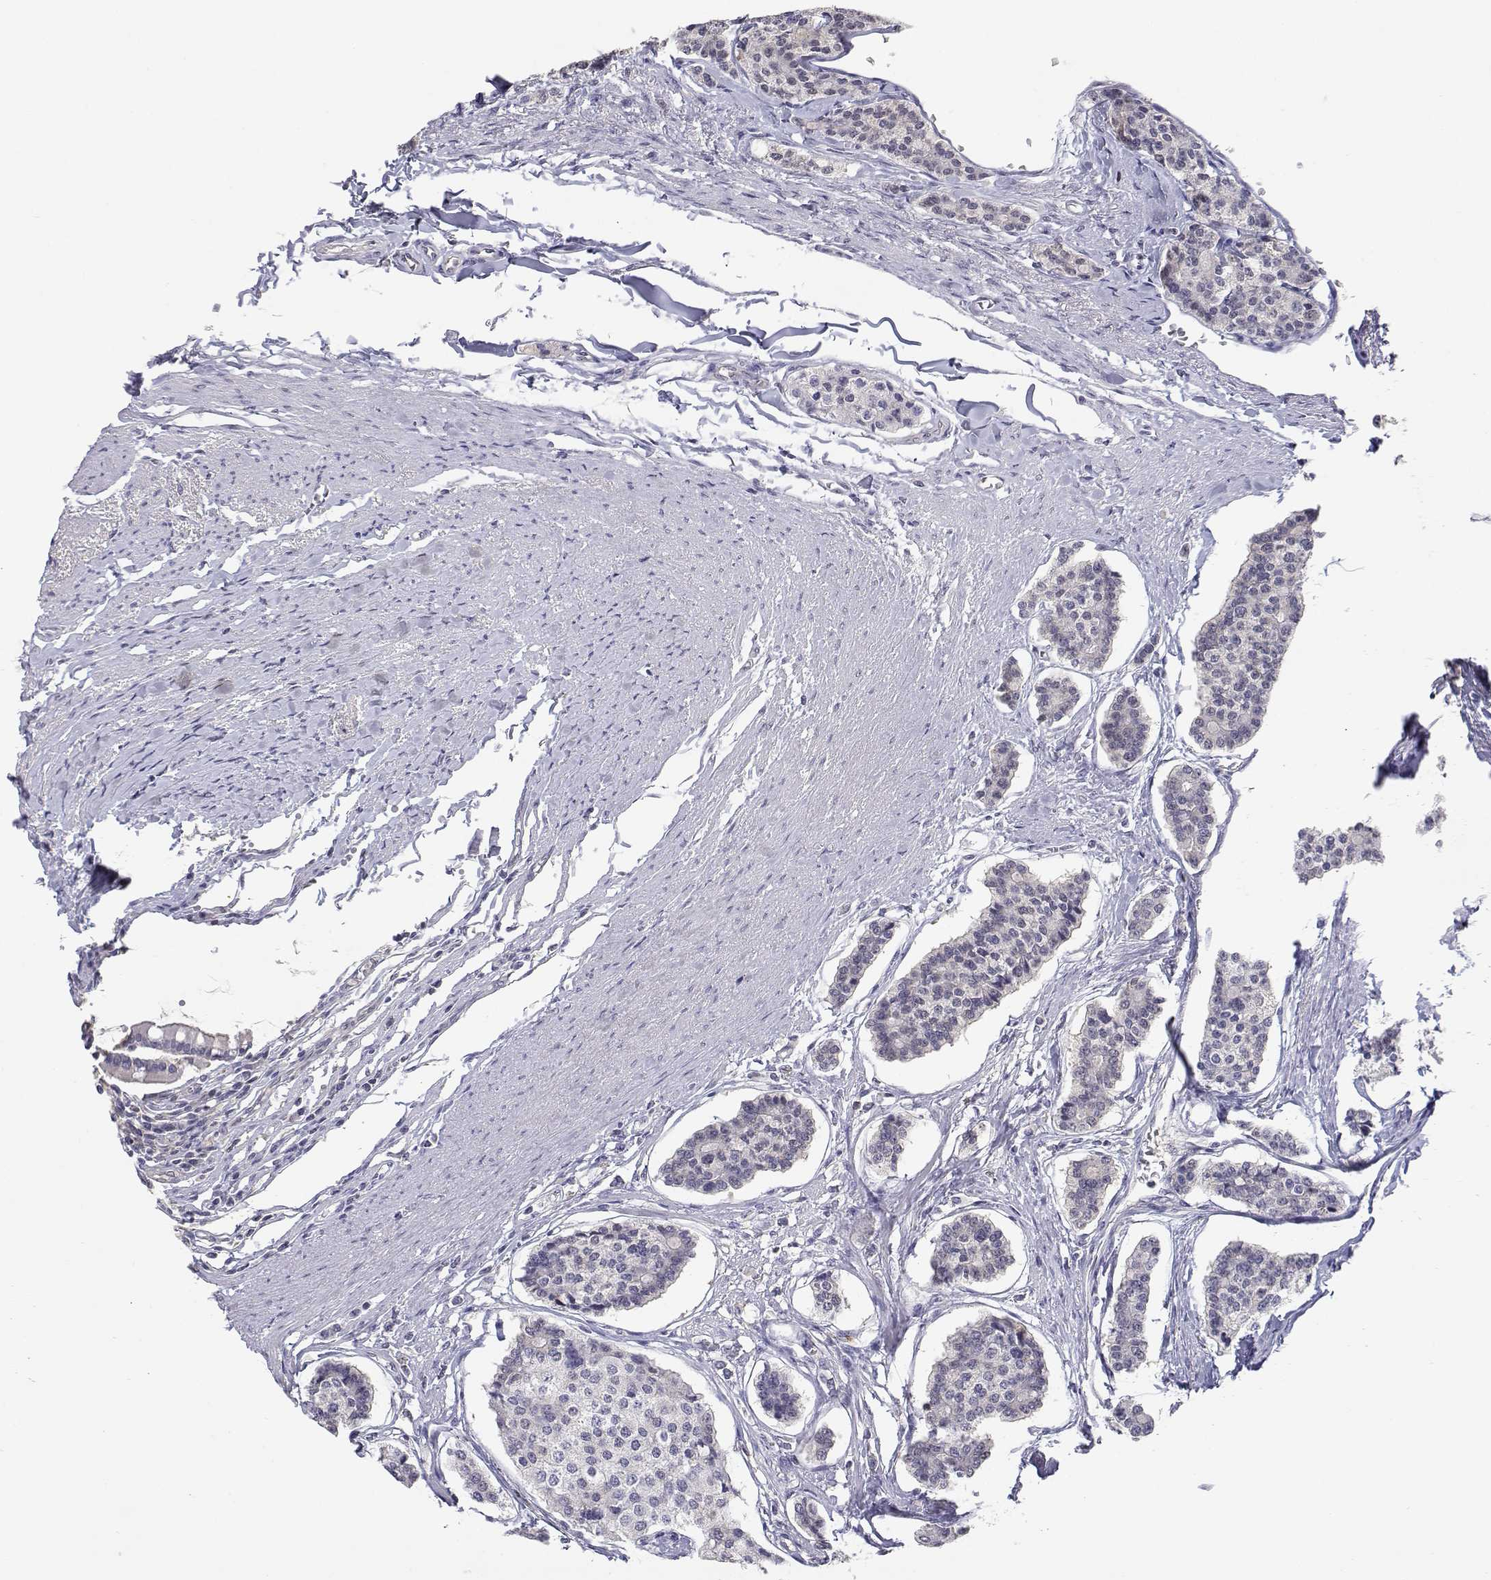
{"staining": {"intensity": "negative", "quantity": "none", "location": "none"}, "tissue": "carcinoid", "cell_type": "Tumor cells", "image_type": "cancer", "snomed": [{"axis": "morphology", "description": "Carcinoid, malignant, NOS"}, {"axis": "topography", "description": "Small intestine"}], "caption": "Immunohistochemical staining of human malignant carcinoid reveals no significant staining in tumor cells.", "gene": "ADA", "patient": {"sex": "female", "age": 65}}